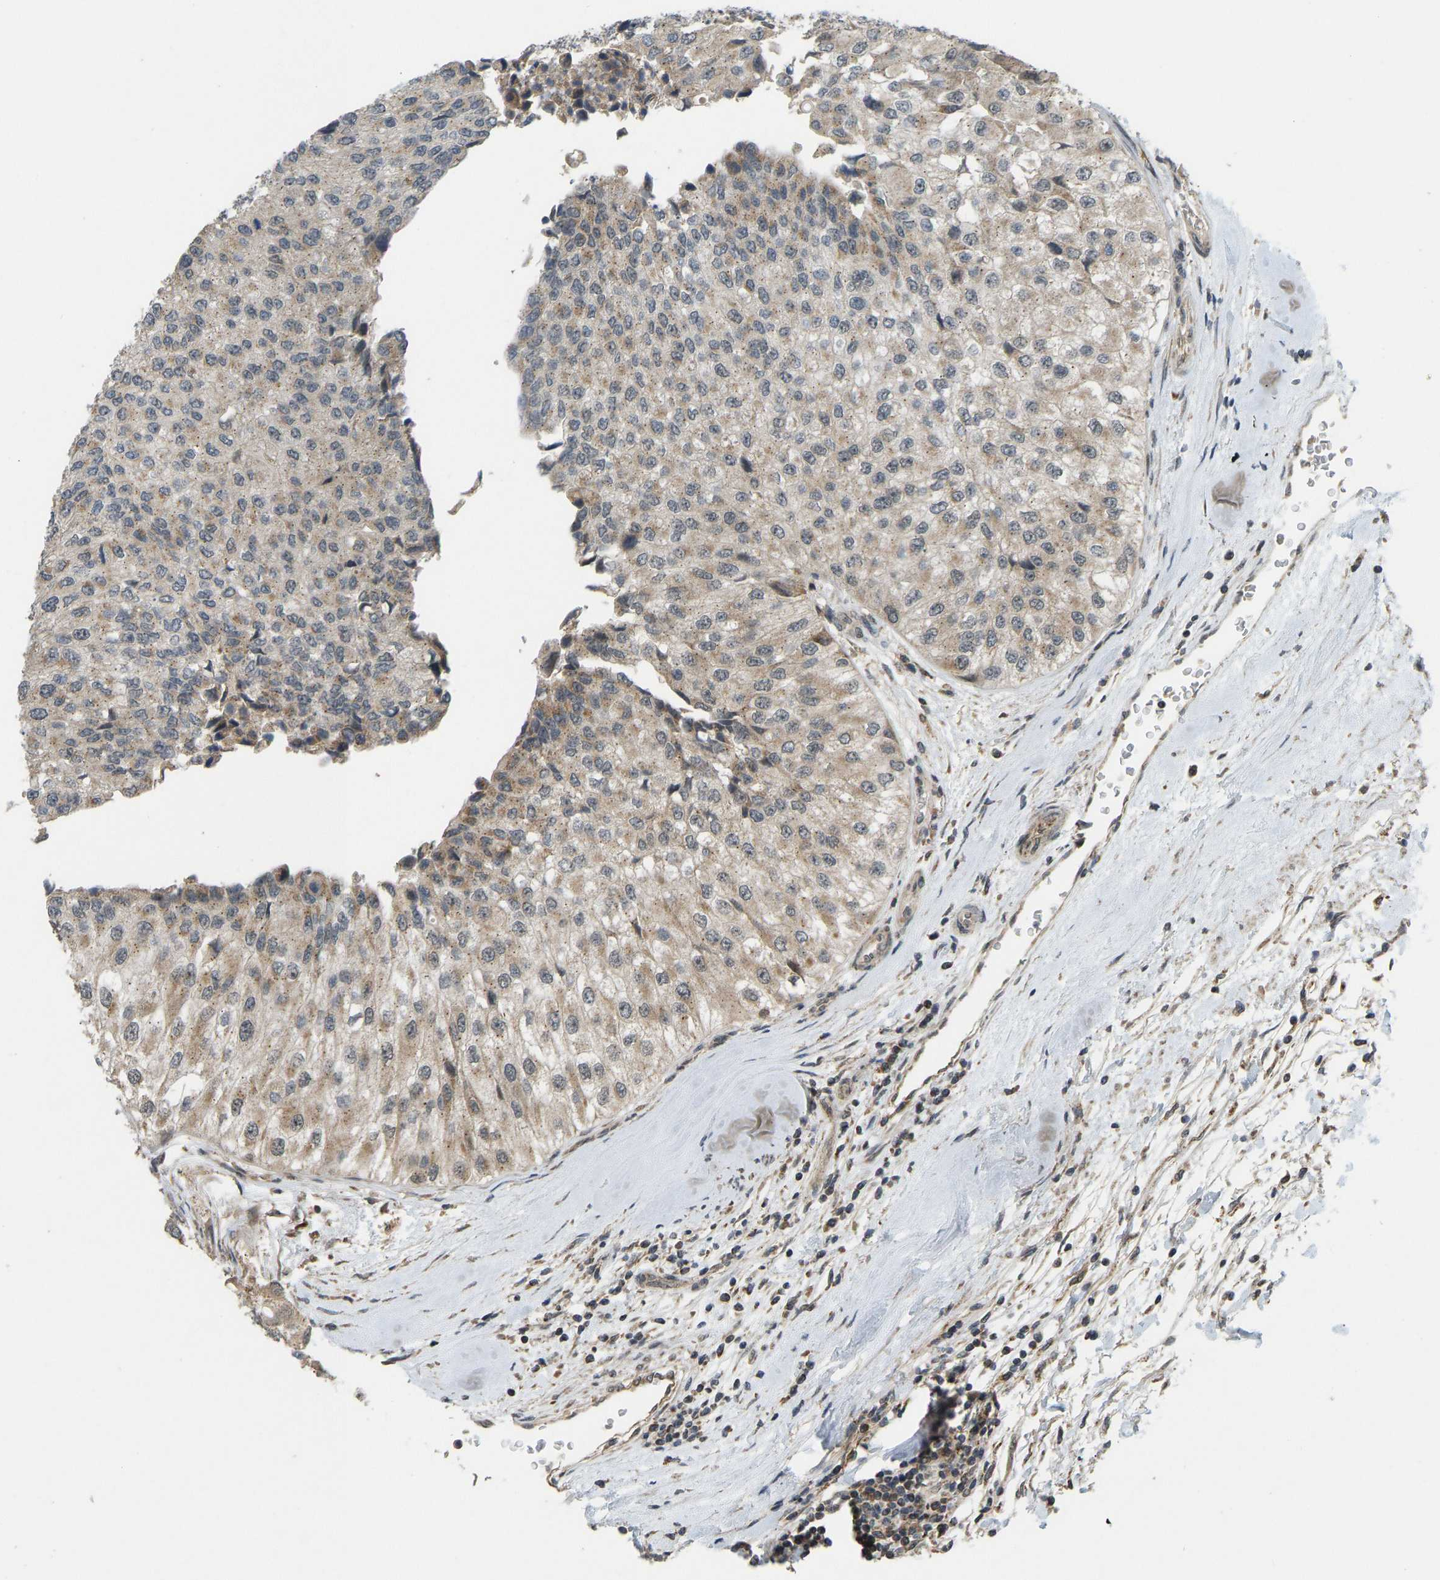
{"staining": {"intensity": "weak", "quantity": ">75%", "location": "cytoplasmic/membranous"}, "tissue": "urothelial cancer", "cell_type": "Tumor cells", "image_type": "cancer", "snomed": [{"axis": "morphology", "description": "Urothelial carcinoma, High grade"}, {"axis": "topography", "description": "Kidney"}, {"axis": "topography", "description": "Urinary bladder"}], "caption": "Protein staining exhibits weak cytoplasmic/membranous positivity in about >75% of tumor cells in urothelial cancer.", "gene": "ACADS", "patient": {"sex": "male", "age": 77}}